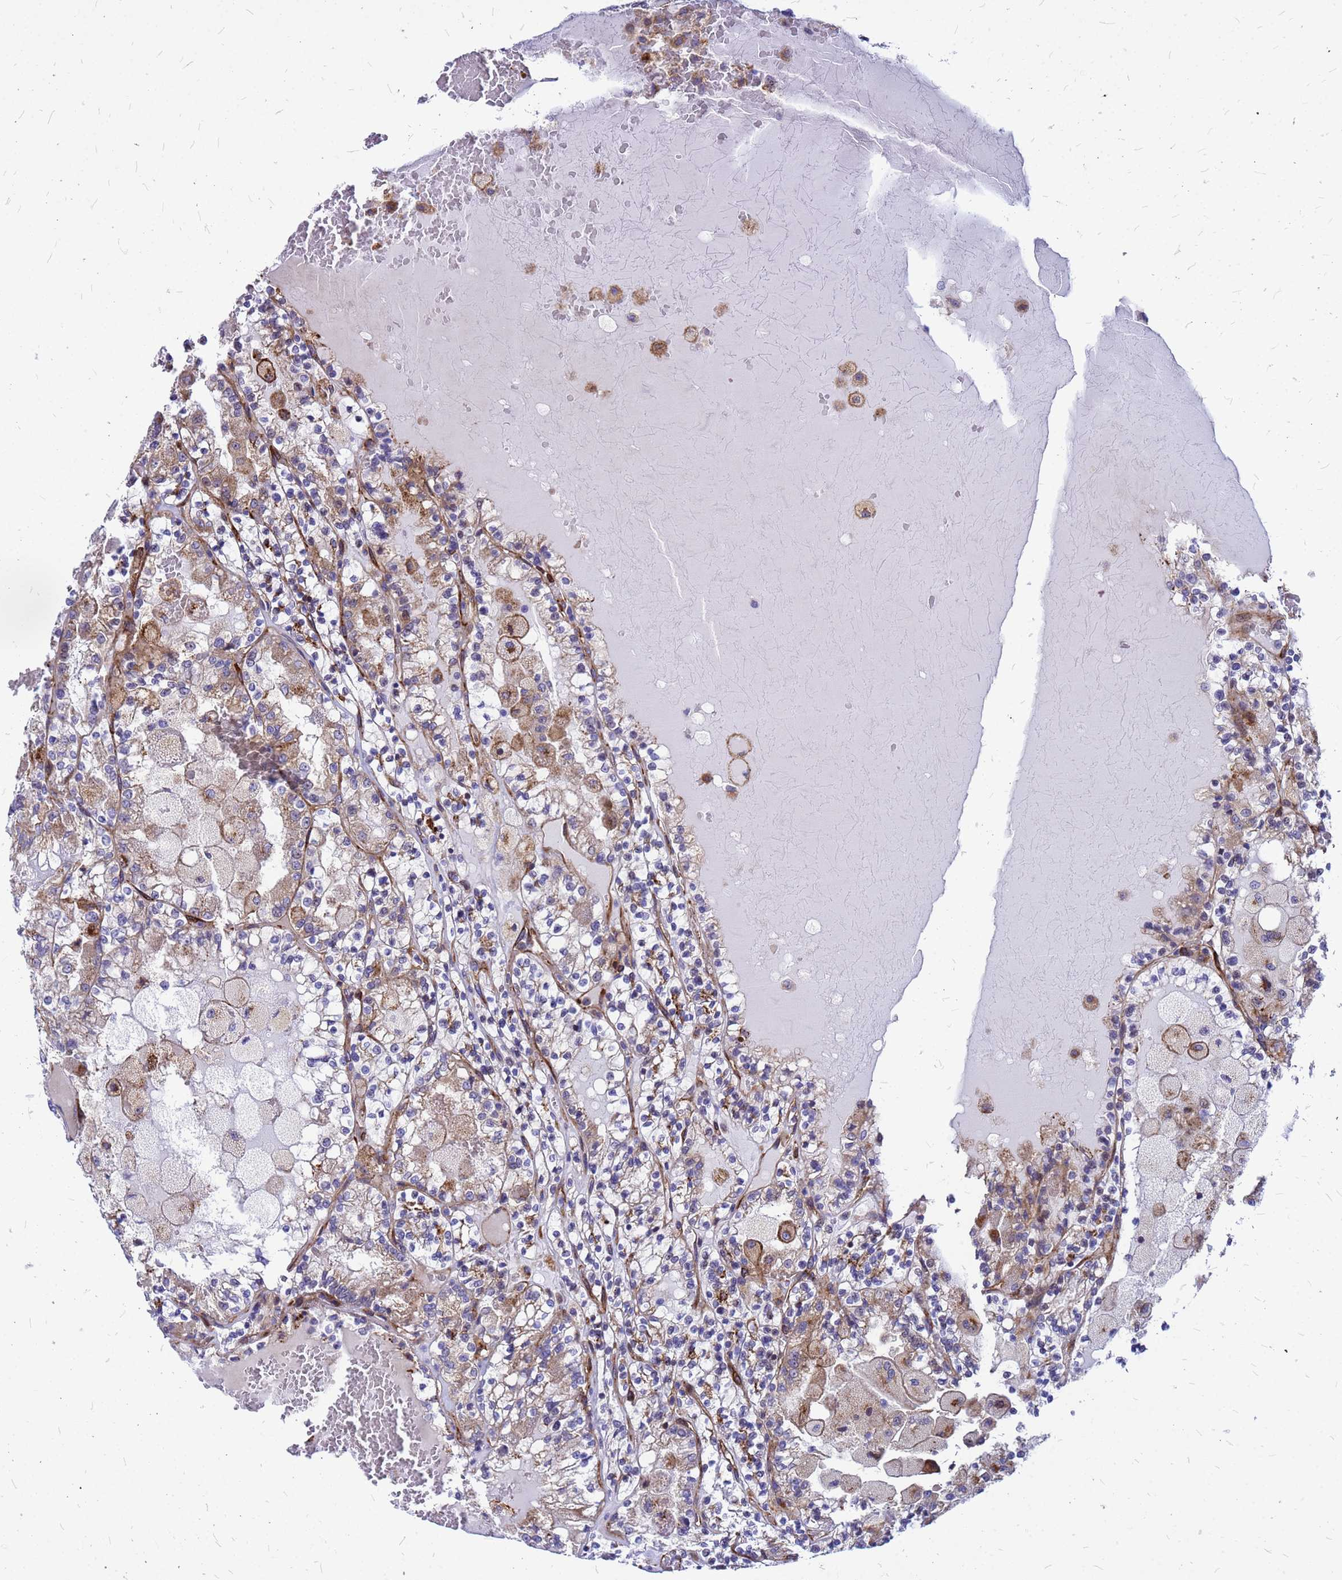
{"staining": {"intensity": "moderate", "quantity": "<25%", "location": "cytoplasmic/membranous"}, "tissue": "renal cancer", "cell_type": "Tumor cells", "image_type": "cancer", "snomed": [{"axis": "morphology", "description": "Adenocarcinoma, NOS"}, {"axis": "topography", "description": "Kidney"}], "caption": "Immunohistochemistry (IHC) (DAB (3,3'-diaminobenzidine)) staining of adenocarcinoma (renal) demonstrates moderate cytoplasmic/membranous protein positivity in approximately <25% of tumor cells. (DAB IHC, brown staining for protein, blue staining for nuclei).", "gene": "NOSTRIN", "patient": {"sex": "female", "age": 56}}